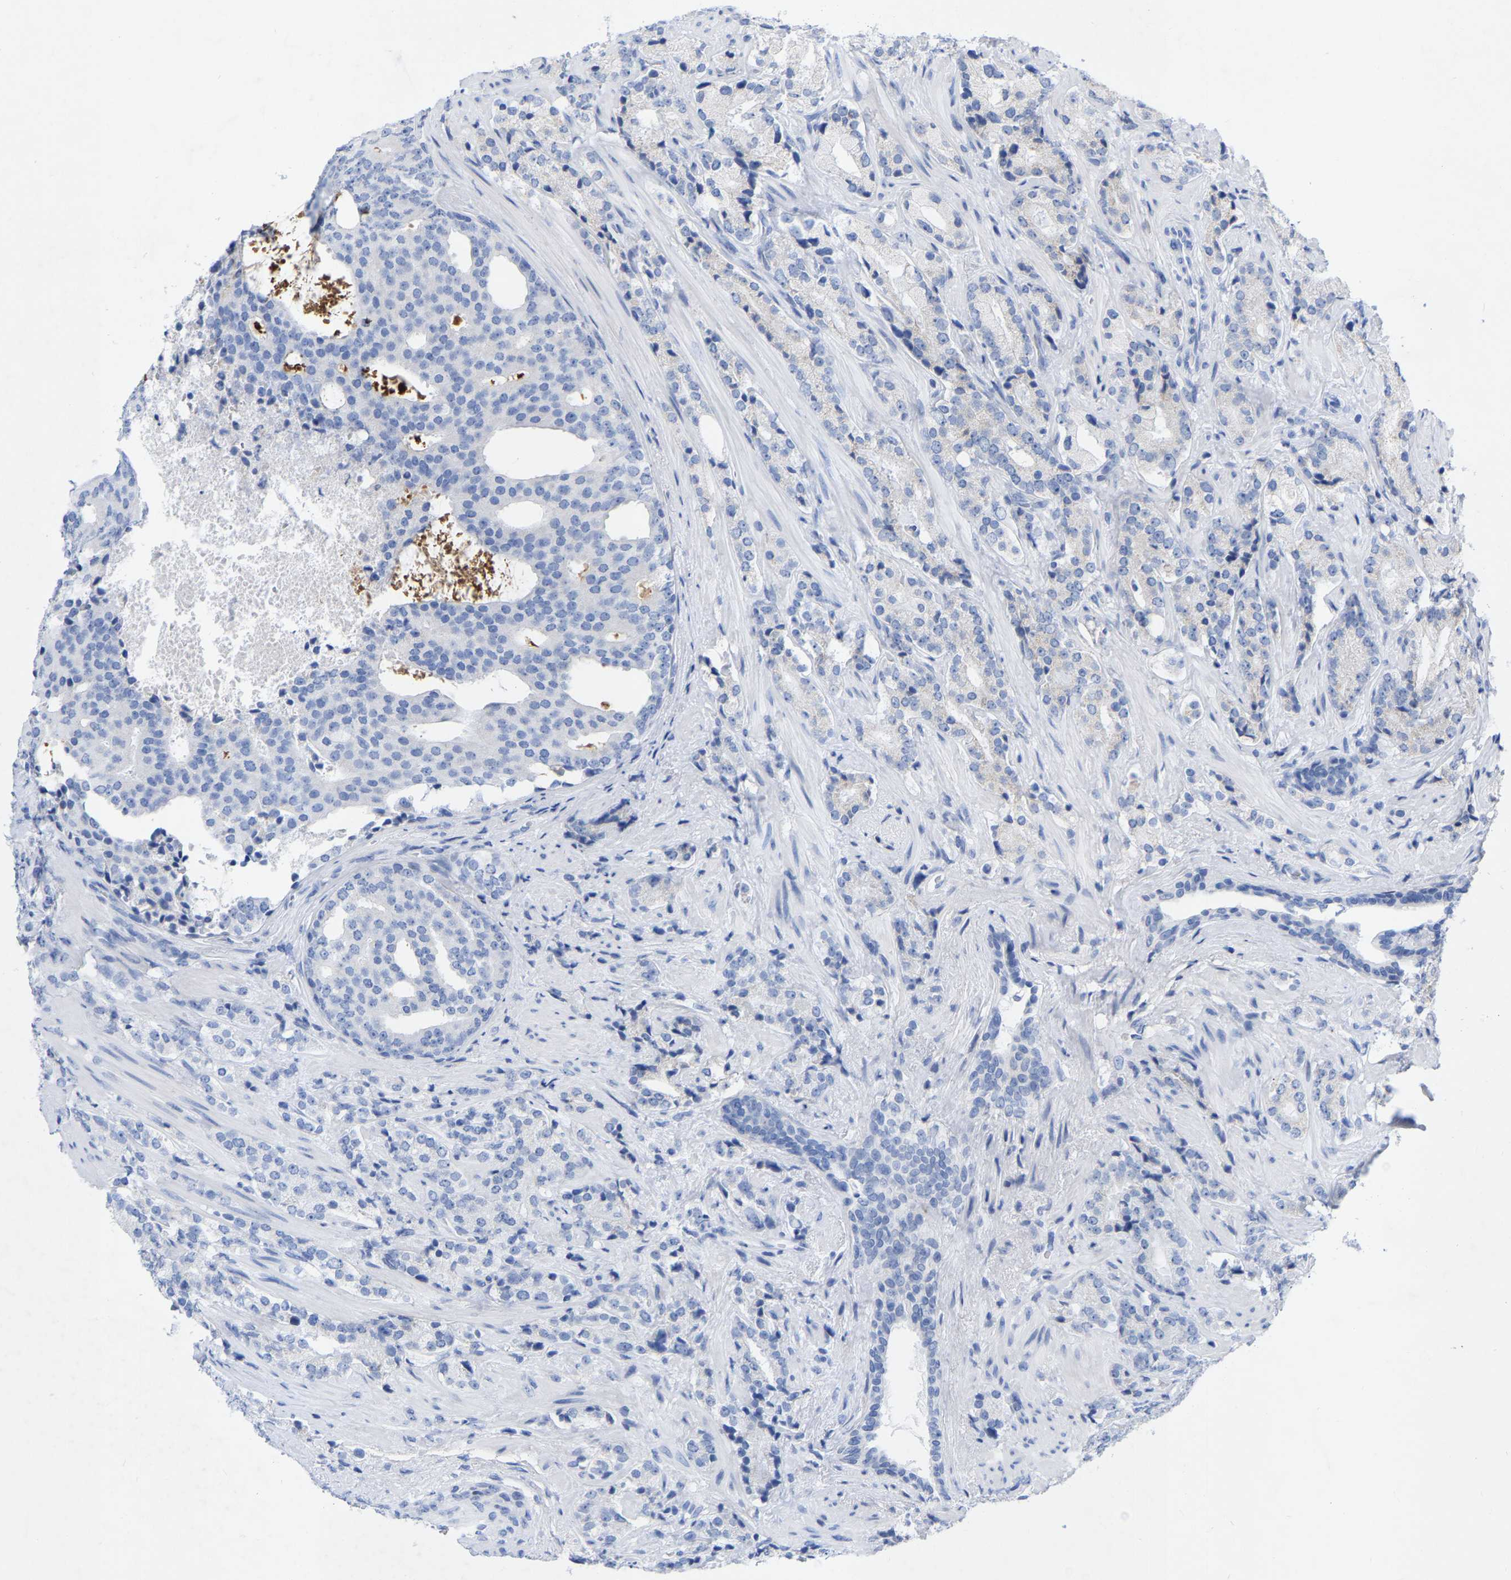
{"staining": {"intensity": "negative", "quantity": "none", "location": "none"}, "tissue": "prostate cancer", "cell_type": "Tumor cells", "image_type": "cancer", "snomed": [{"axis": "morphology", "description": "Adenocarcinoma, High grade"}, {"axis": "topography", "description": "Prostate"}], "caption": "Tumor cells show no significant protein expression in high-grade adenocarcinoma (prostate).", "gene": "ZNF629", "patient": {"sex": "male", "age": 71}}